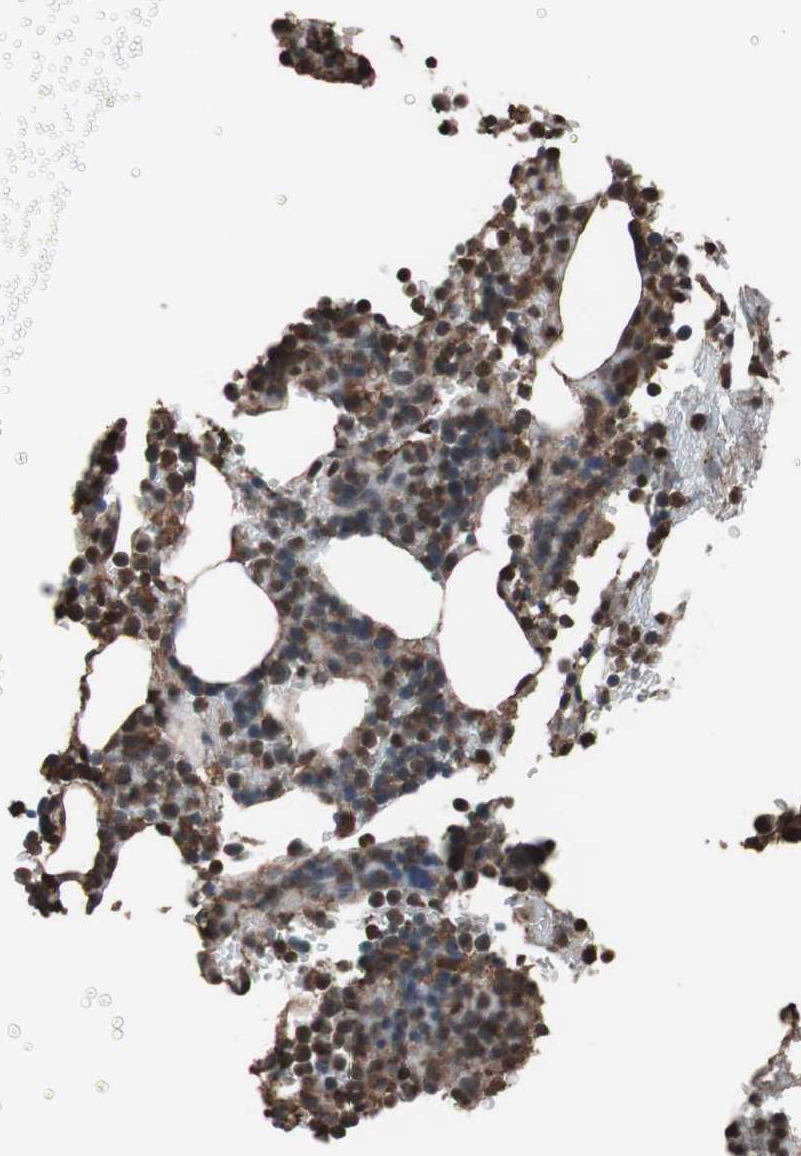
{"staining": {"intensity": "strong", "quantity": "25%-75%", "location": "nuclear"}, "tissue": "bone marrow", "cell_type": "Hematopoietic cells", "image_type": "normal", "snomed": [{"axis": "morphology", "description": "Normal tissue, NOS"}, {"axis": "topography", "description": "Bone marrow"}], "caption": "A photomicrograph showing strong nuclear positivity in about 25%-75% of hematopoietic cells in unremarkable bone marrow, as visualized by brown immunohistochemical staining.", "gene": "CALM2", "patient": {"sex": "female", "age": 73}}